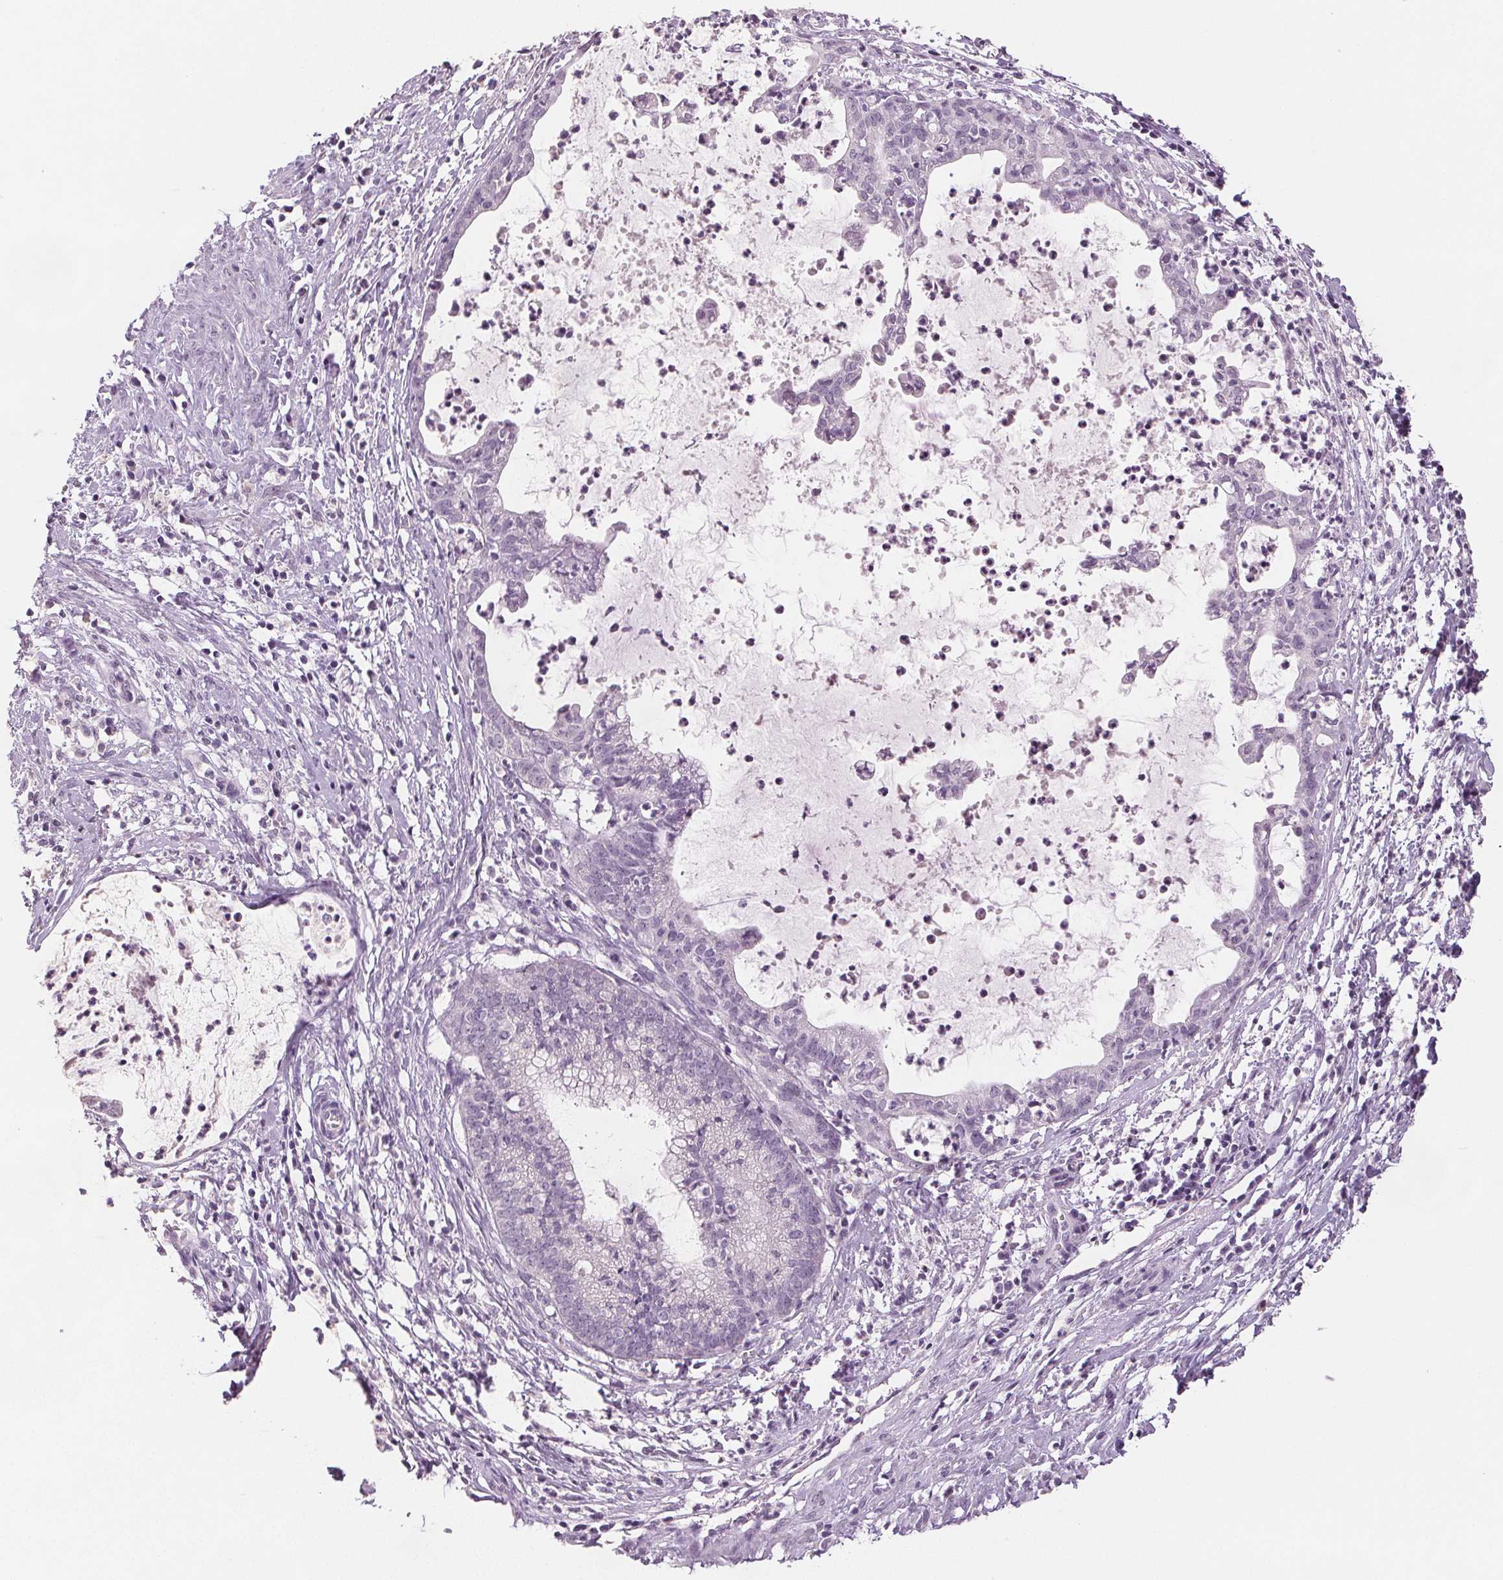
{"staining": {"intensity": "negative", "quantity": "none", "location": "none"}, "tissue": "cervical cancer", "cell_type": "Tumor cells", "image_type": "cancer", "snomed": [{"axis": "morphology", "description": "Normal tissue, NOS"}, {"axis": "morphology", "description": "Adenocarcinoma, NOS"}, {"axis": "topography", "description": "Cervix"}], "caption": "Immunohistochemistry of human cervical adenocarcinoma exhibits no positivity in tumor cells. (Immunohistochemistry (ihc), brightfield microscopy, high magnification).", "gene": "SCGN", "patient": {"sex": "female", "age": 38}}